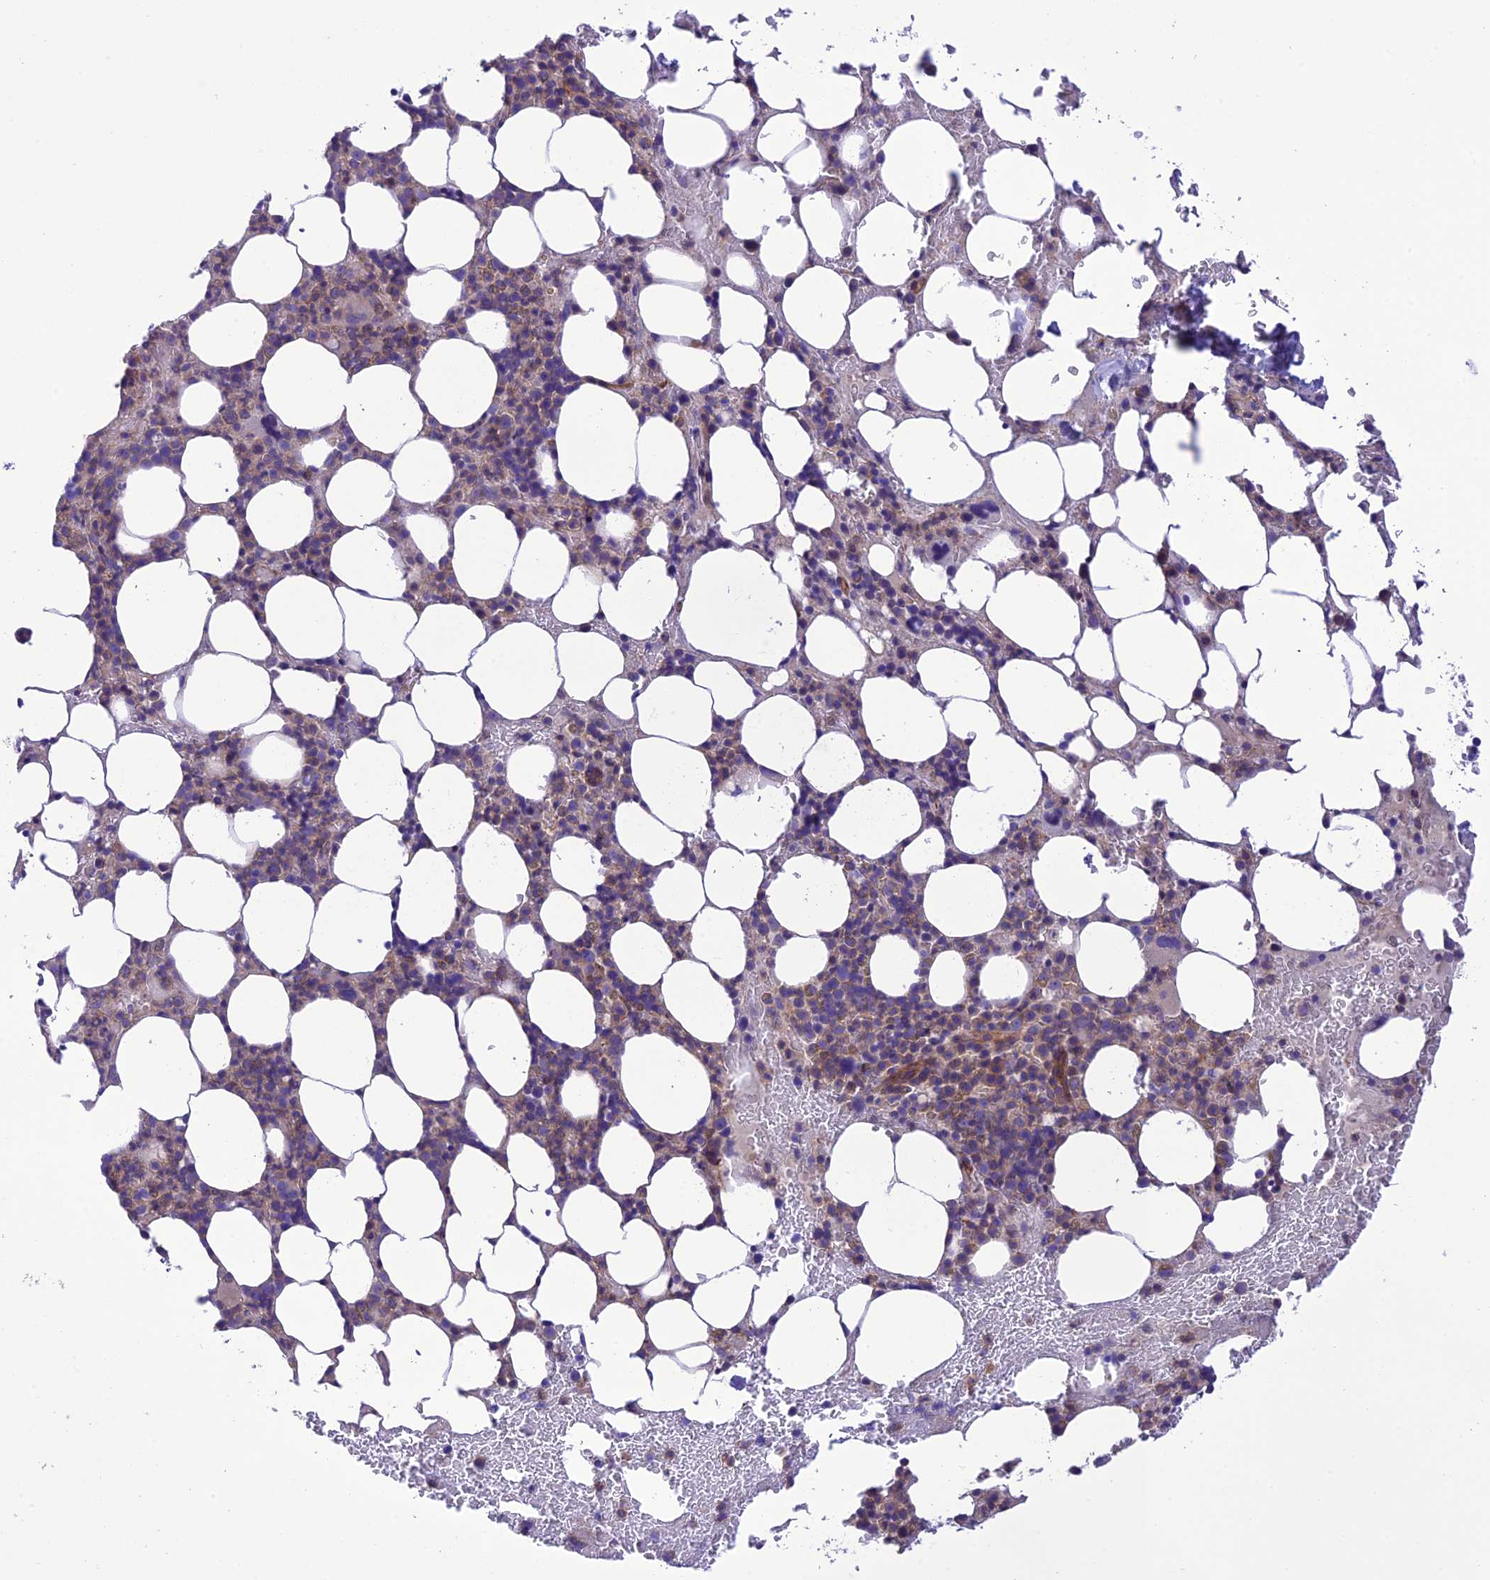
{"staining": {"intensity": "moderate", "quantity": "25%-75%", "location": "cytoplasmic/membranous"}, "tissue": "bone marrow", "cell_type": "Hematopoietic cells", "image_type": "normal", "snomed": [{"axis": "morphology", "description": "Normal tissue, NOS"}, {"axis": "topography", "description": "Bone marrow"}], "caption": "IHC image of unremarkable bone marrow: human bone marrow stained using immunohistochemistry shows medium levels of moderate protein expression localized specifically in the cytoplasmic/membranous of hematopoietic cells, appearing as a cytoplasmic/membranous brown color.", "gene": "PPFIA3", "patient": {"sex": "male", "age": 78}}